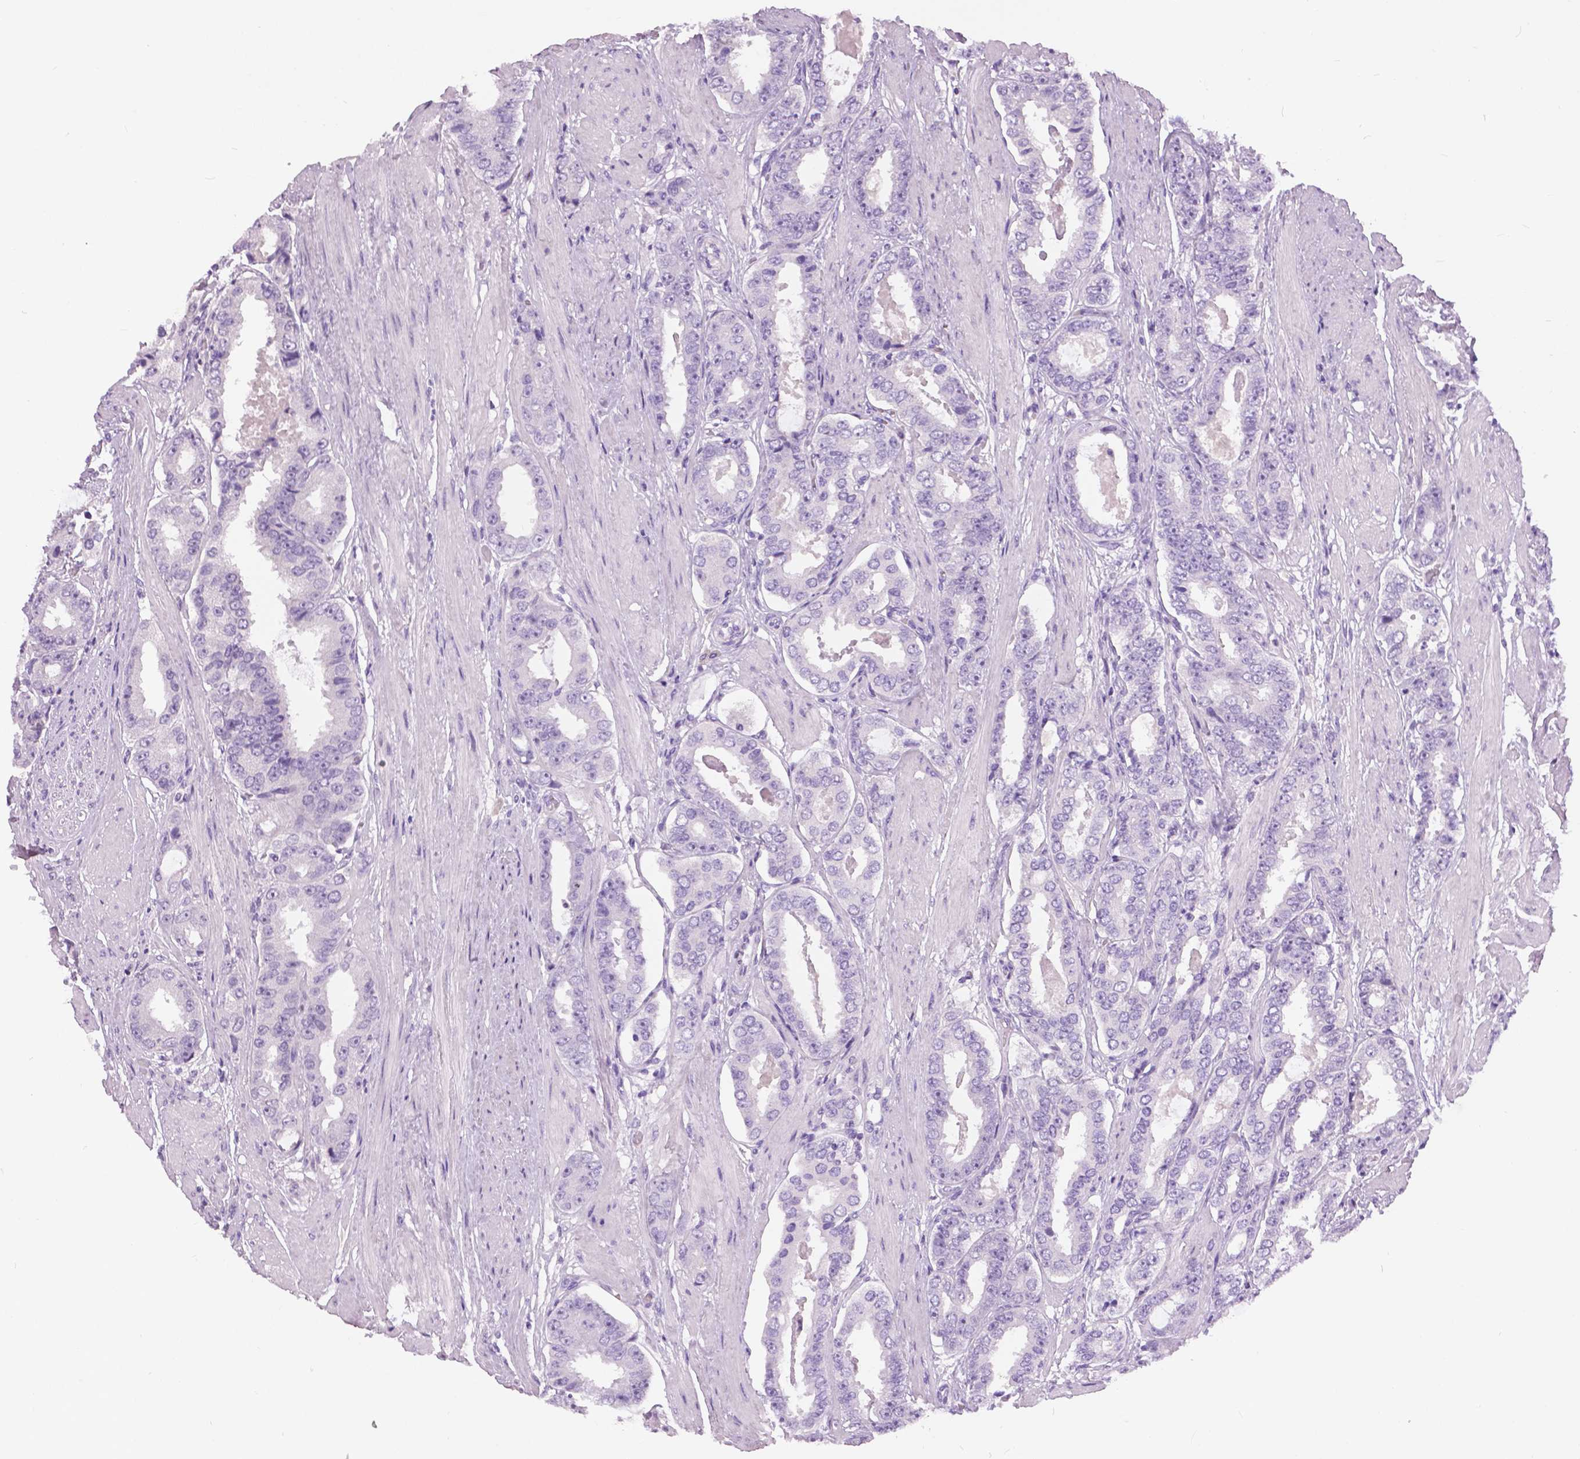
{"staining": {"intensity": "negative", "quantity": "none", "location": "none"}, "tissue": "prostate cancer", "cell_type": "Tumor cells", "image_type": "cancer", "snomed": [{"axis": "morphology", "description": "Adenocarcinoma, High grade"}, {"axis": "topography", "description": "Prostate"}], "caption": "IHC photomicrograph of neoplastic tissue: prostate cancer (high-grade adenocarcinoma) stained with DAB exhibits no significant protein expression in tumor cells.", "gene": "TP53TG5", "patient": {"sex": "male", "age": 63}}